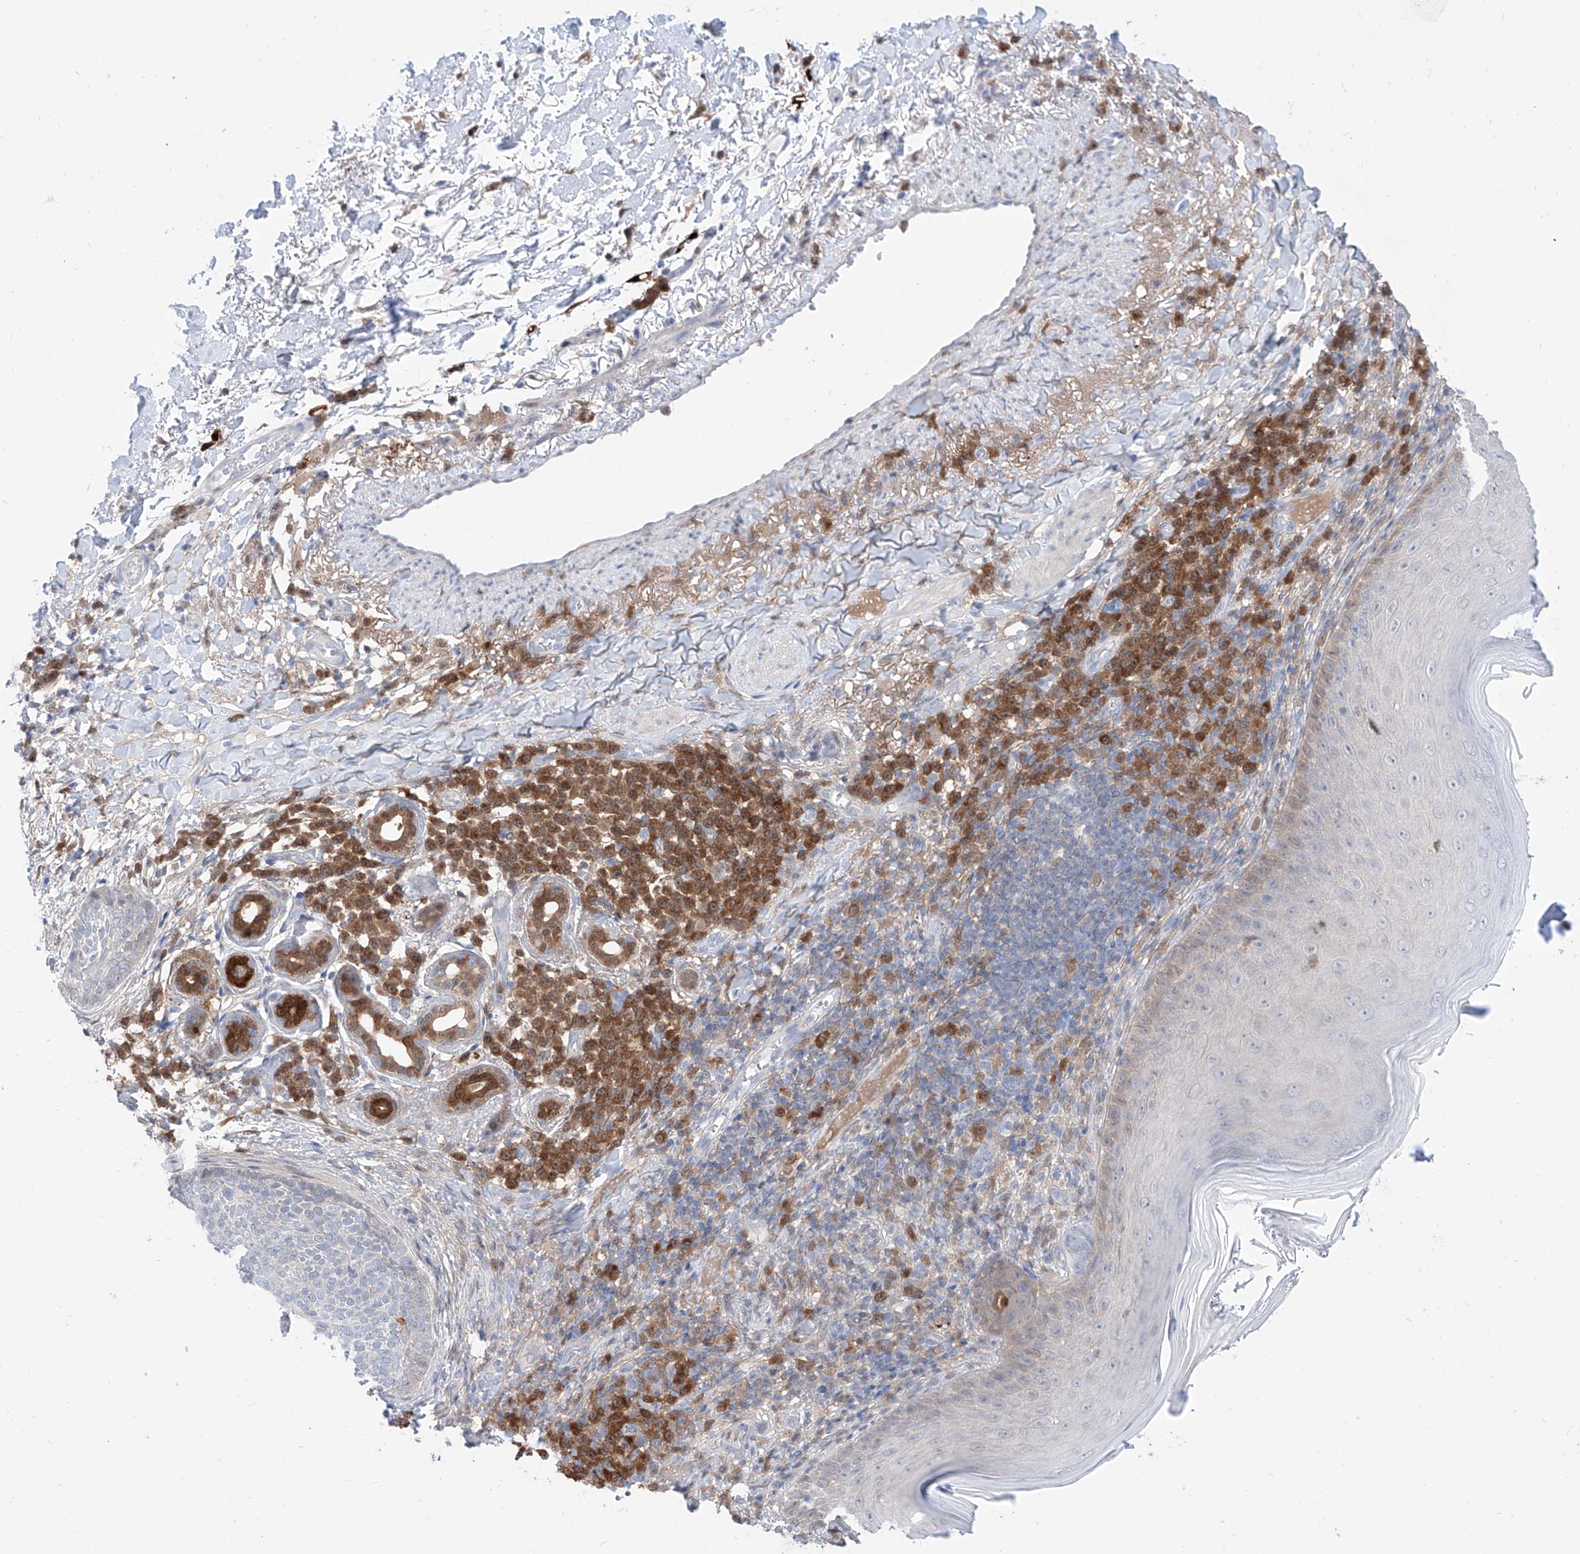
{"staining": {"intensity": "negative", "quantity": "none", "location": "none"}, "tissue": "skin cancer", "cell_type": "Tumor cells", "image_type": "cancer", "snomed": [{"axis": "morphology", "description": "Basal cell carcinoma"}, {"axis": "topography", "description": "Skin"}], "caption": "Immunohistochemical staining of basal cell carcinoma (skin) reveals no significant expression in tumor cells.", "gene": "PDXK", "patient": {"sex": "male", "age": 85}}